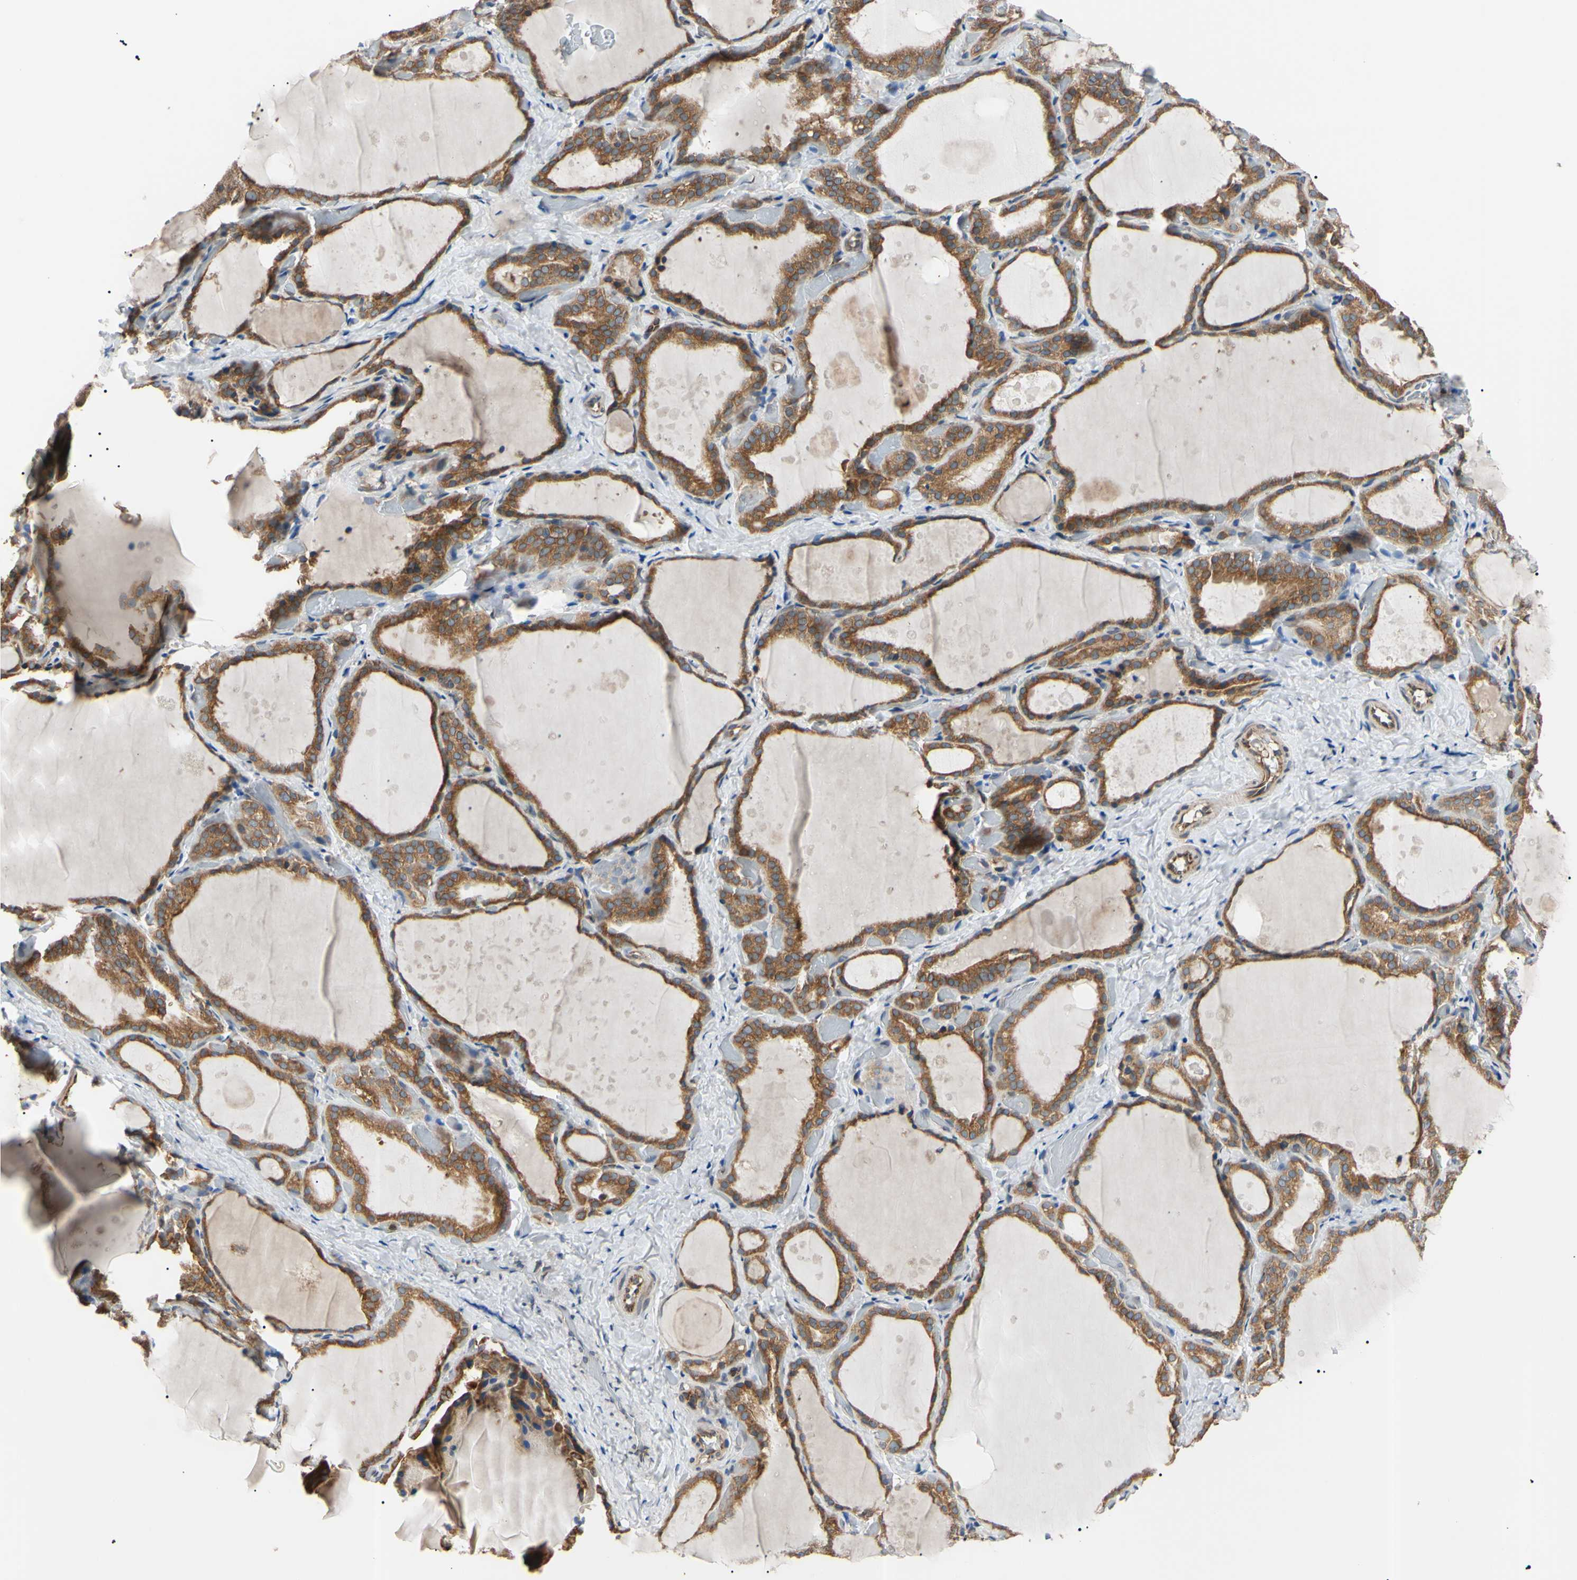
{"staining": {"intensity": "moderate", "quantity": ">75%", "location": "cytoplasmic/membranous"}, "tissue": "thyroid gland", "cell_type": "Glandular cells", "image_type": "normal", "snomed": [{"axis": "morphology", "description": "Normal tissue, NOS"}, {"axis": "topography", "description": "Thyroid gland"}], "caption": "Approximately >75% of glandular cells in benign thyroid gland display moderate cytoplasmic/membranous protein staining as visualized by brown immunohistochemical staining.", "gene": "VAPA", "patient": {"sex": "female", "age": 44}}